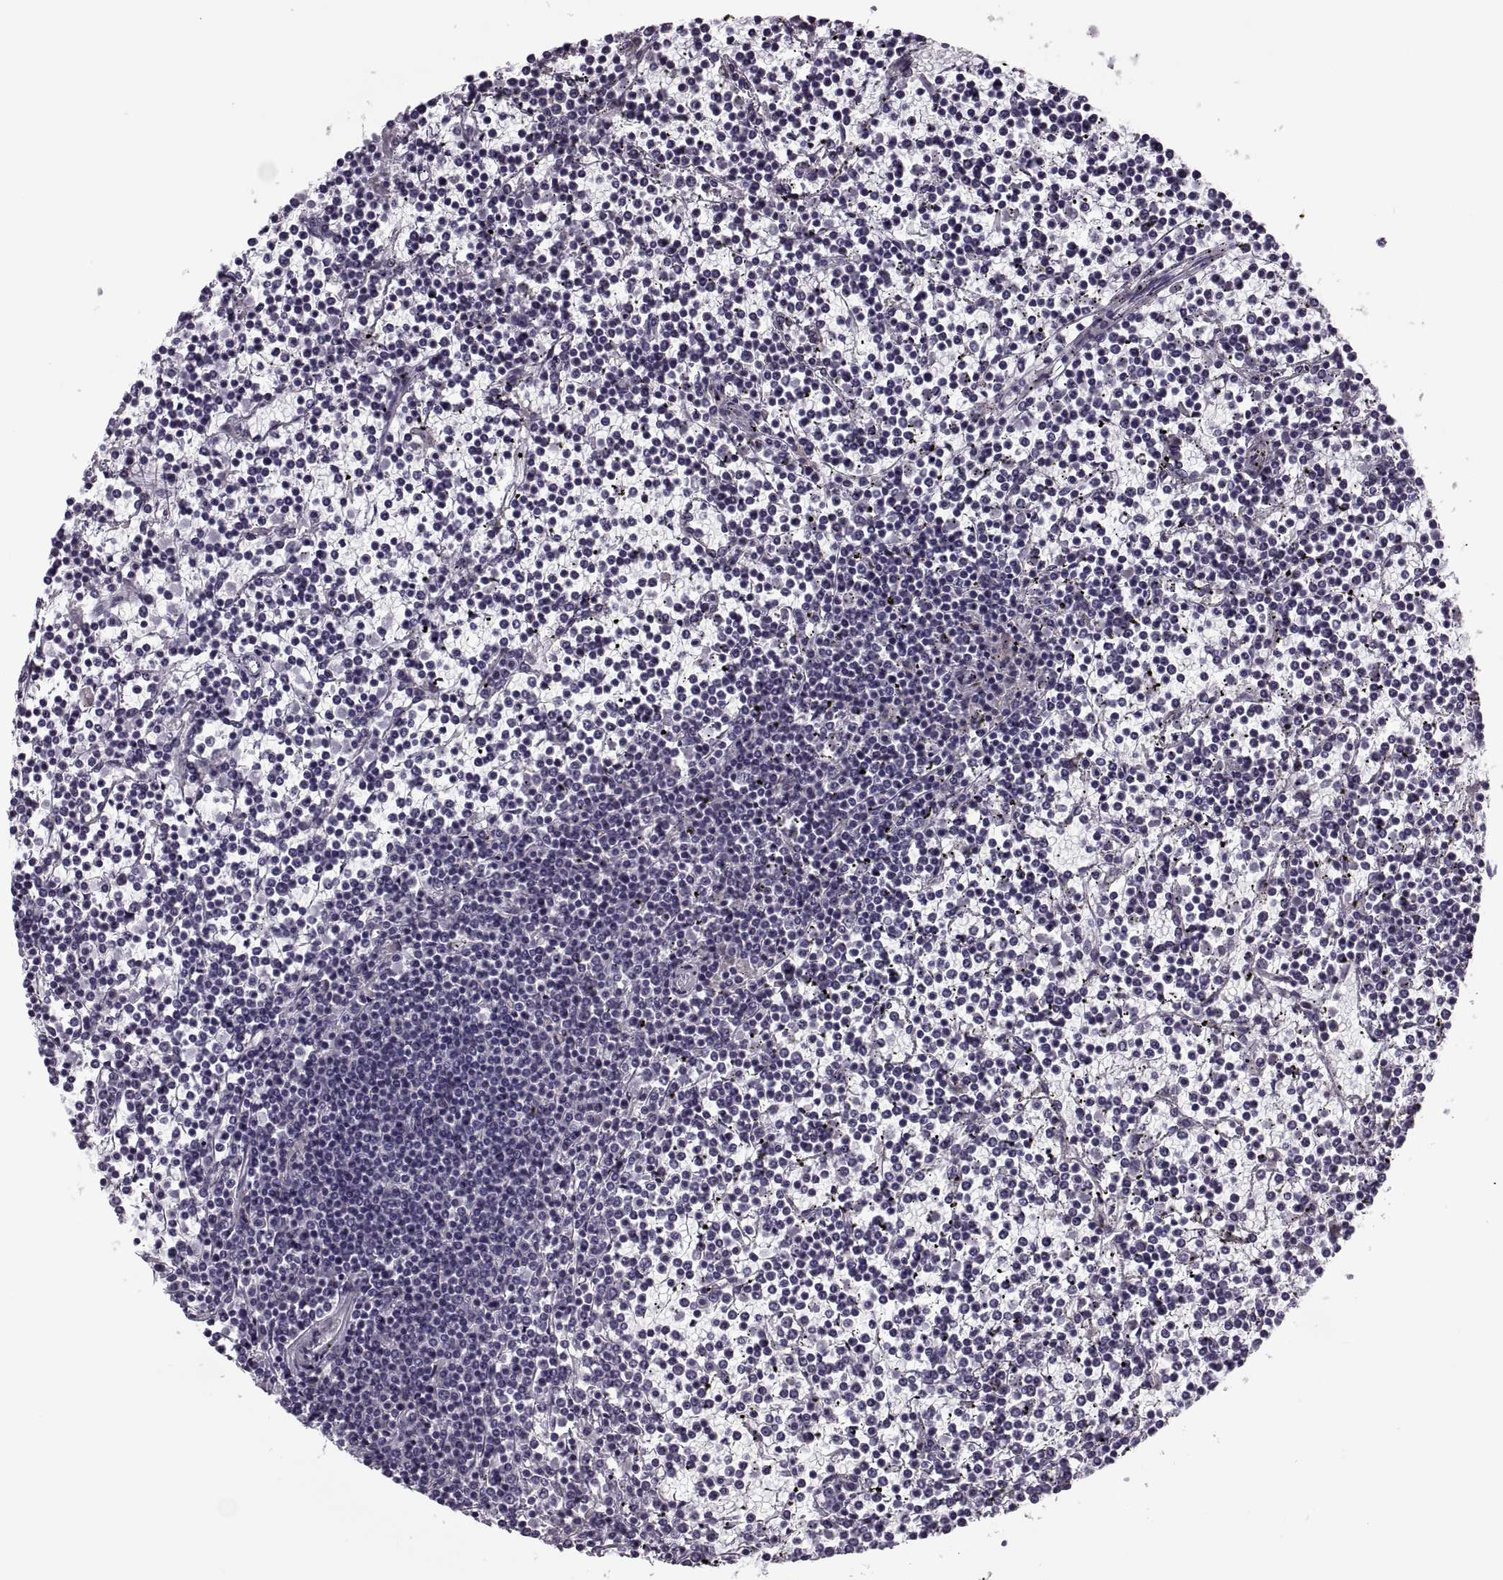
{"staining": {"intensity": "negative", "quantity": "none", "location": "none"}, "tissue": "lymphoma", "cell_type": "Tumor cells", "image_type": "cancer", "snomed": [{"axis": "morphology", "description": "Malignant lymphoma, non-Hodgkin's type, Low grade"}, {"axis": "topography", "description": "Spleen"}], "caption": "A histopathology image of human malignant lymphoma, non-Hodgkin's type (low-grade) is negative for staining in tumor cells.", "gene": "PRSS54", "patient": {"sex": "female", "age": 19}}